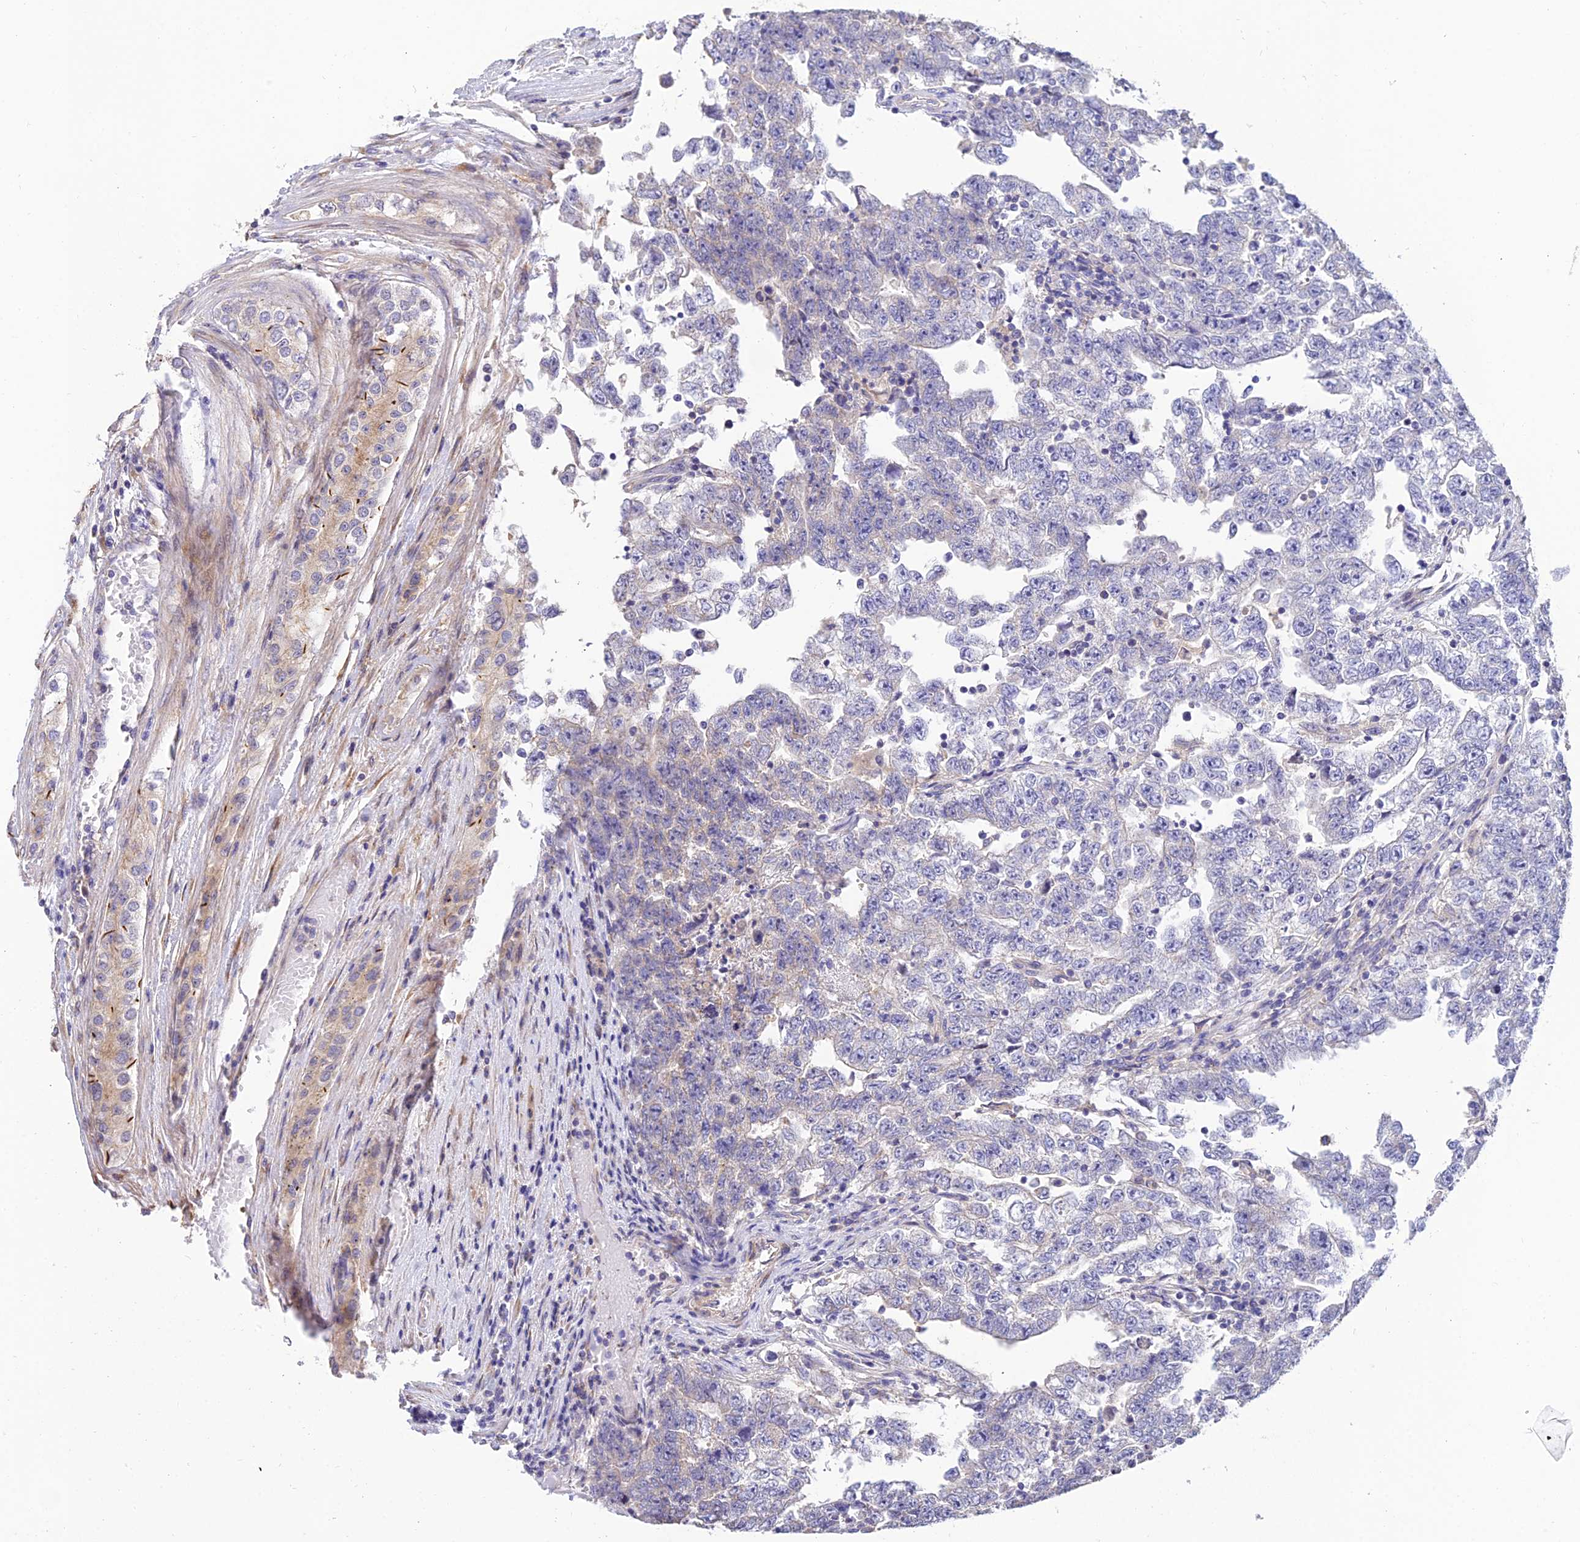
{"staining": {"intensity": "negative", "quantity": "none", "location": "none"}, "tissue": "testis cancer", "cell_type": "Tumor cells", "image_type": "cancer", "snomed": [{"axis": "morphology", "description": "Carcinoma, Embryonal, NOS"}, {"axis": "topography", "description": "Testis"}], "caption": "High magnification brightfield microscopy of testis embryonal carcinoma stained with DAB (3,3'-diaminobenzidine) (brown) and counterstained with hematoxylin (blue): tumor cells show no significant positivity. Nuclei are stained in blue.", "gene": "ARL8B", "patient": {"sex": "male", "age": 25}}